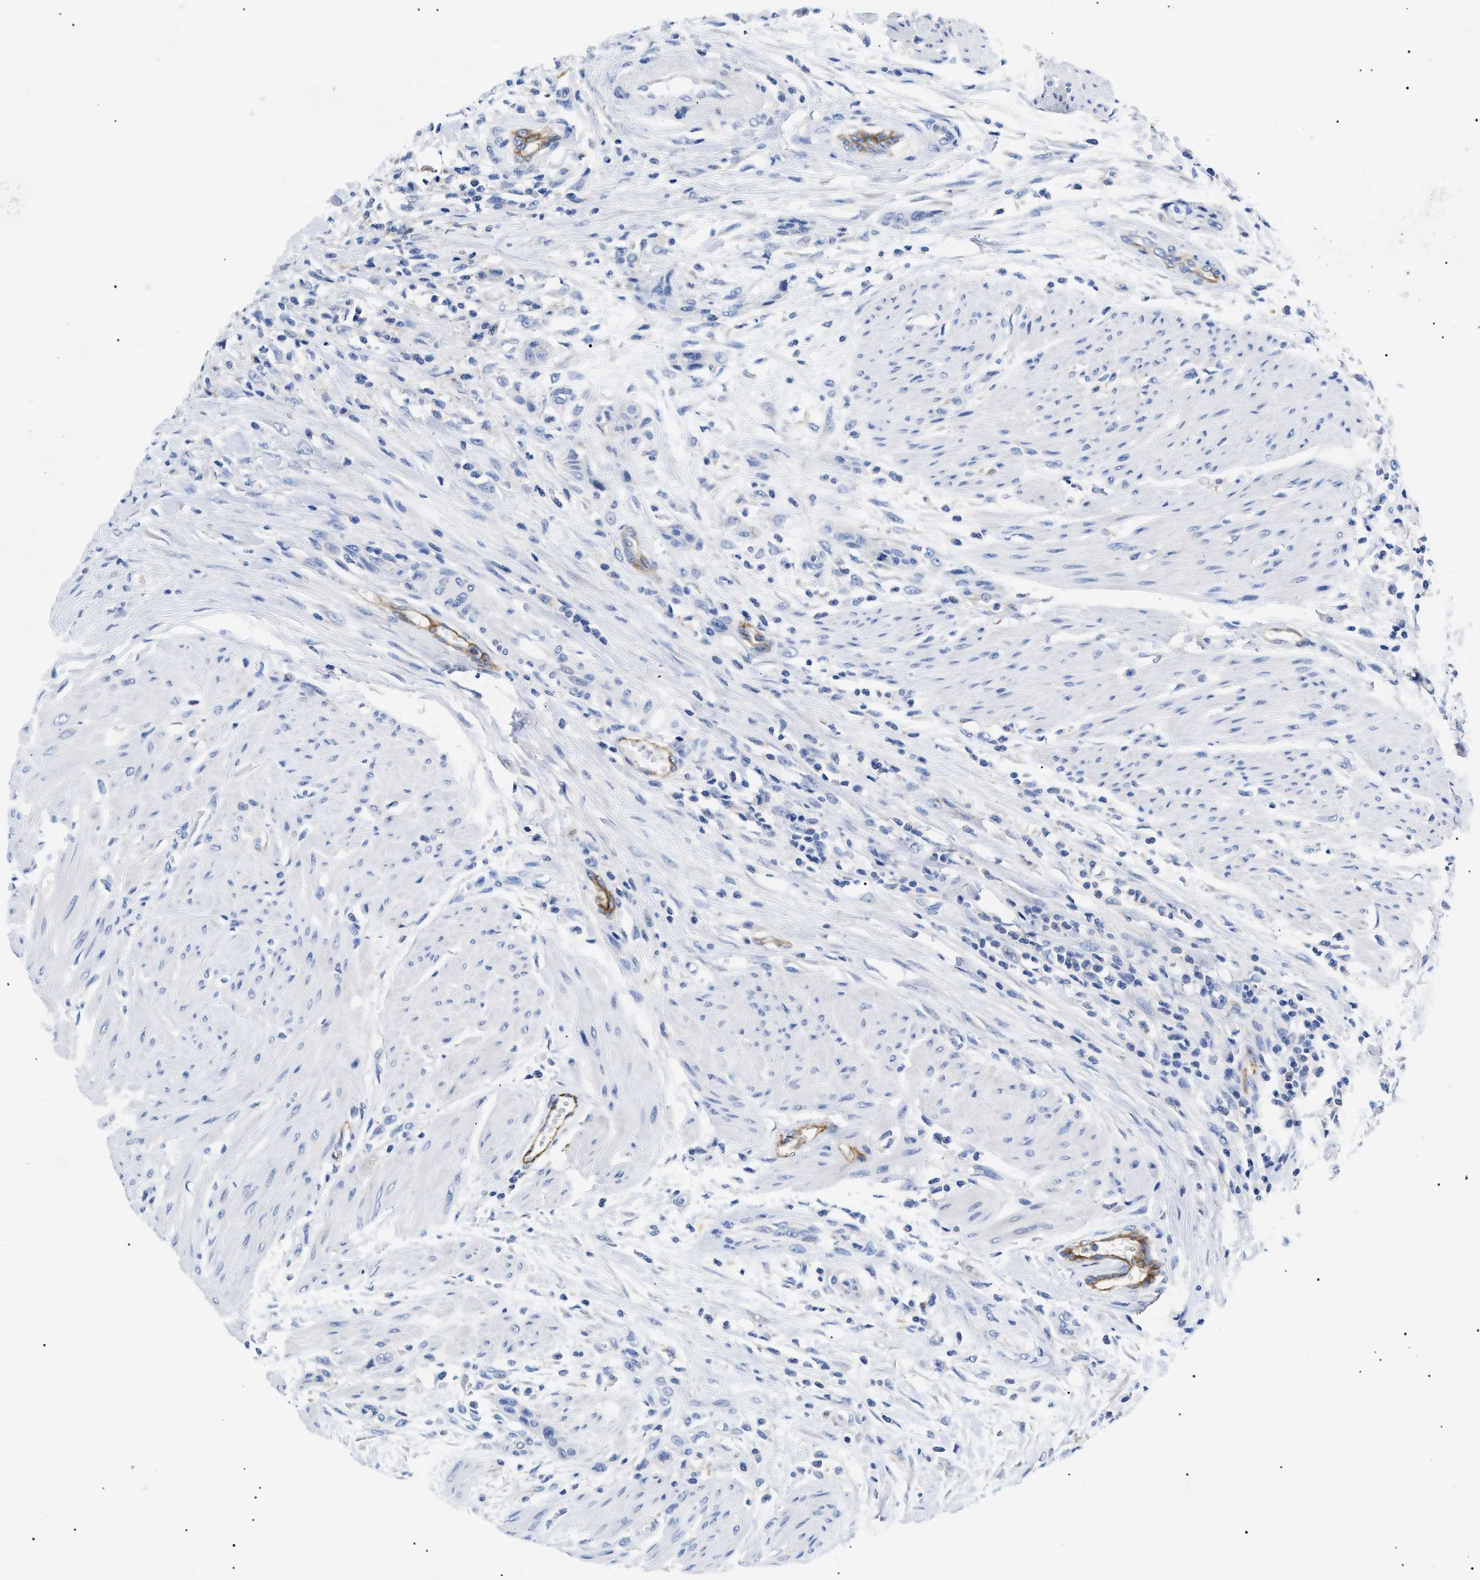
{"staining": {"intensity": "negative", "quantity": "none", "location": "none"}, "tissue": "urothelial cancer", "cell_type": "Tumor cells", "image_type": "cancer", "snomed": [{"axis": "morphology", "description": "Urothelial carcinoma, High grade"}, {"axis": "topography", "description": "Urinary bladder"}], "caption": "DAB (3,3'-diaminobenzidine) immunohistochemical staining of urothelial cancer shows no significant positivity in tumor cells.", "gene": "ACKR1", "patient": {"sex": "male", "age": 35}}